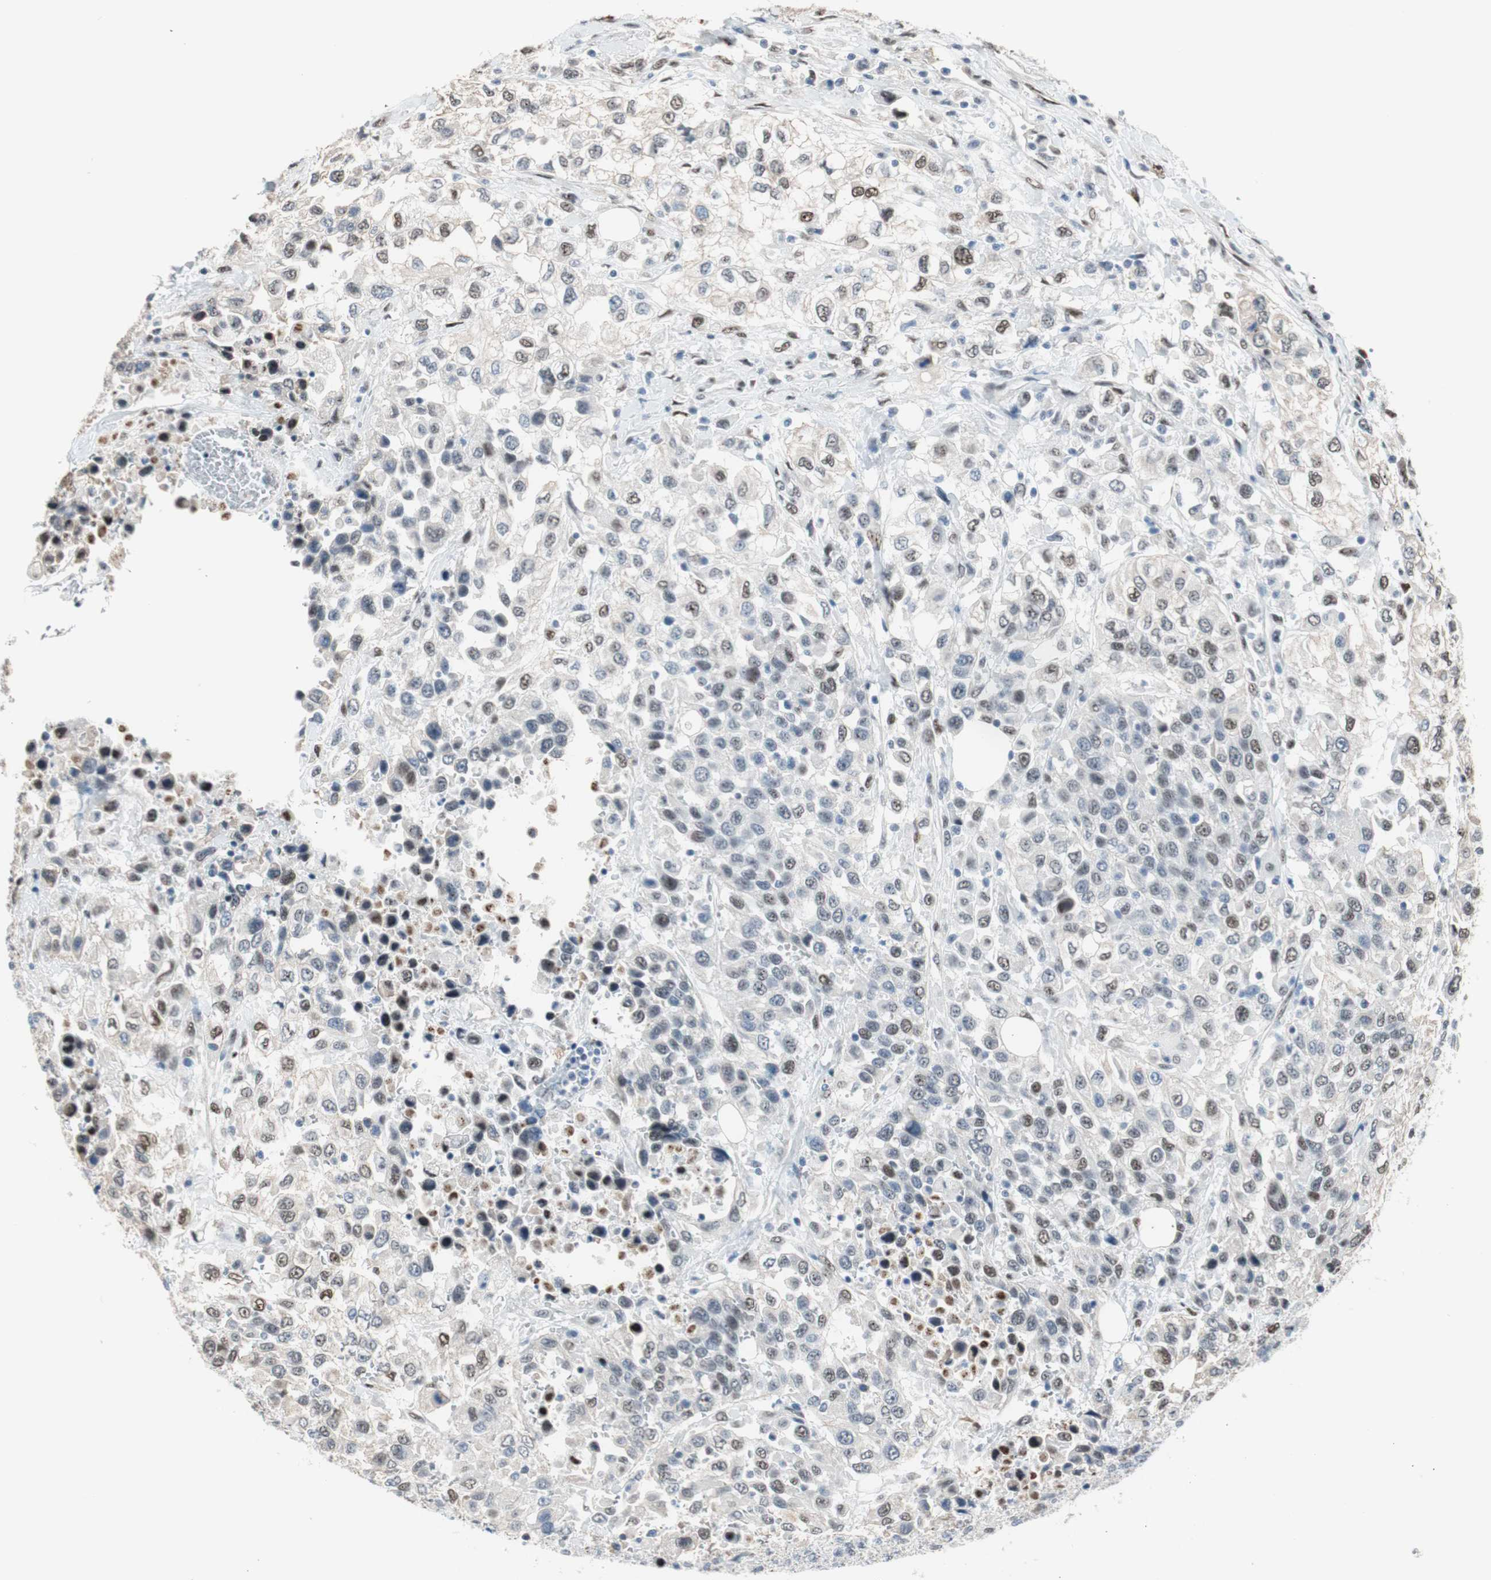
{"staining": {"intensity": "weak", "quantity": "<25%", "location": "nuclear"}, "tissue": "urothelial cancer", "cell_type": "Tumor cells", "image_type": "cancer", "snomed": [{"axis": "morphology", "description": "Urothelial carcinoma, High grade"}, {"axis": "topography", "description": "Urinary bladder"}], "caption": "Human urothelial cancer stained for a protein using IHC demonstrates no staining in tumor cells.", "gene": "PML", "patient": {"sex": "female", "age": 80}}